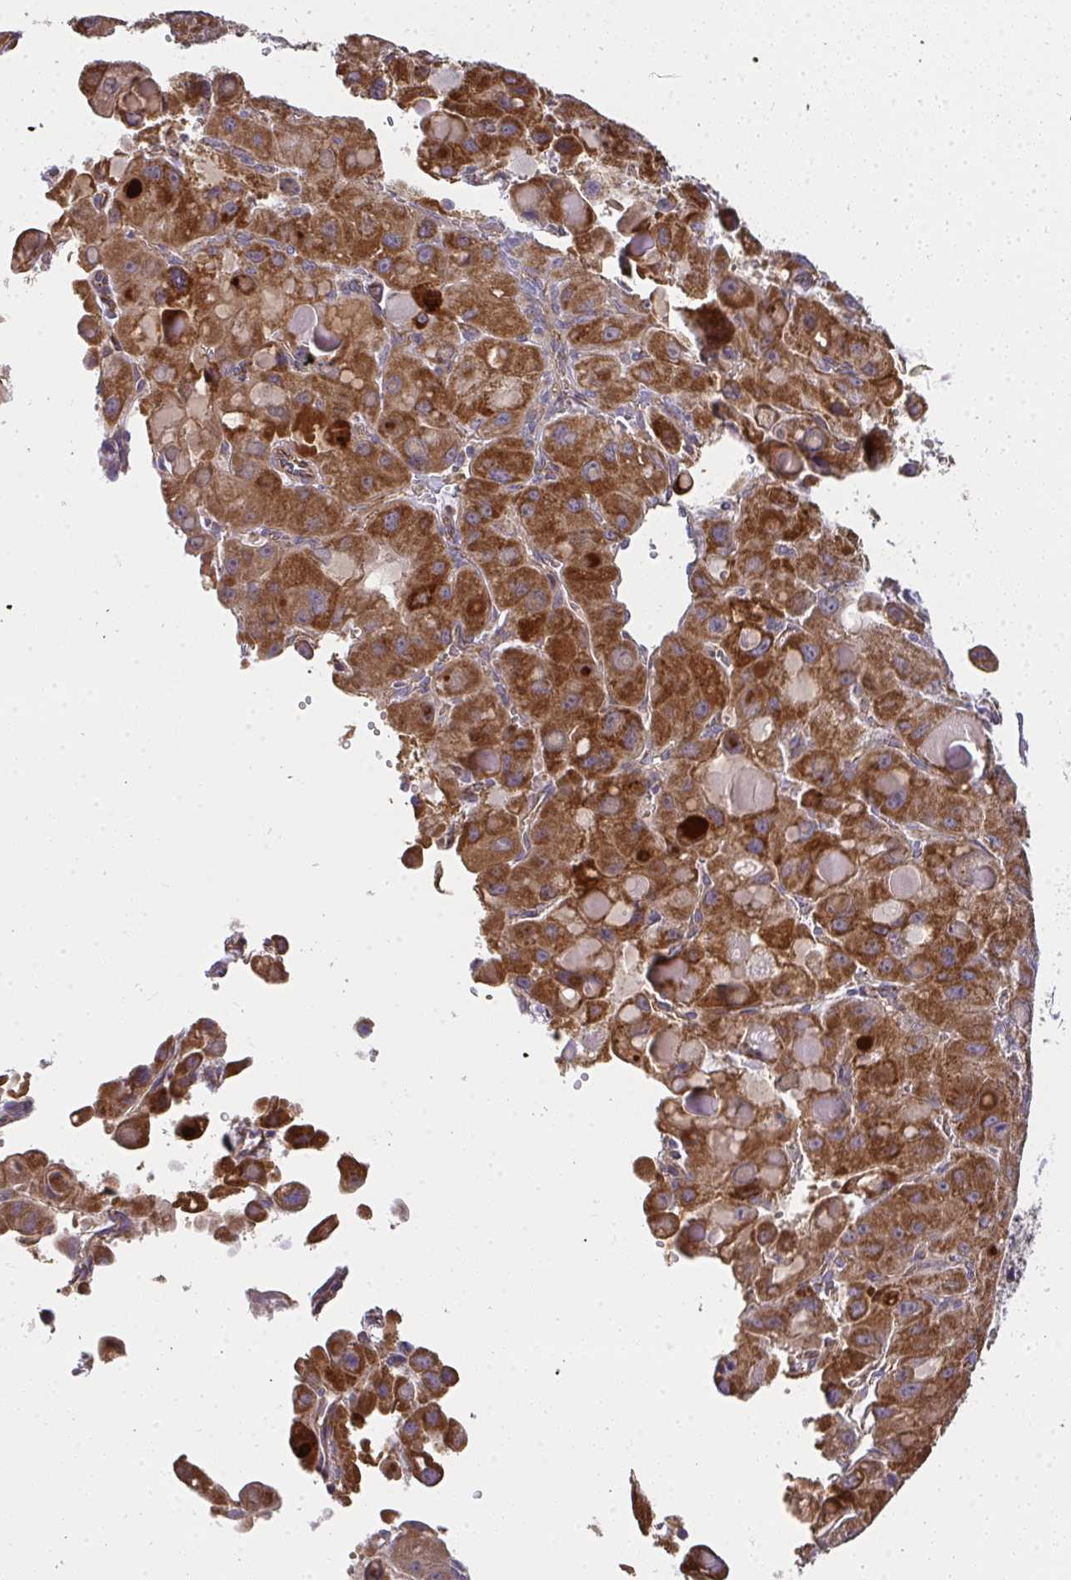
{"staining": {"intensity": "strong", "quantity": ">75%", "location": "cytoplasmic/membranous"}, "tissue": "liver cancer", "cell_type": "Tumor cells", "image_type": "cancer", "snomed": [{"axis": "morphology", "description": "Carcinoma, Hepatocellular, NOS"}, {"axis": "topography", "description": "Liver"}], "caption": "High-magnification brightfield microscopy of hepatocellular carcinoma (liver) stained with DAB (3,3'-diaminobenzidine) (brown) and counterstained with hematoxylin (blue). tumor cells exhibit strong cytoplasmic/membranous expression is present in about>75% of cells.", "gene": "B4GALT6", "patient": {"sex": "male", "age": 27}}